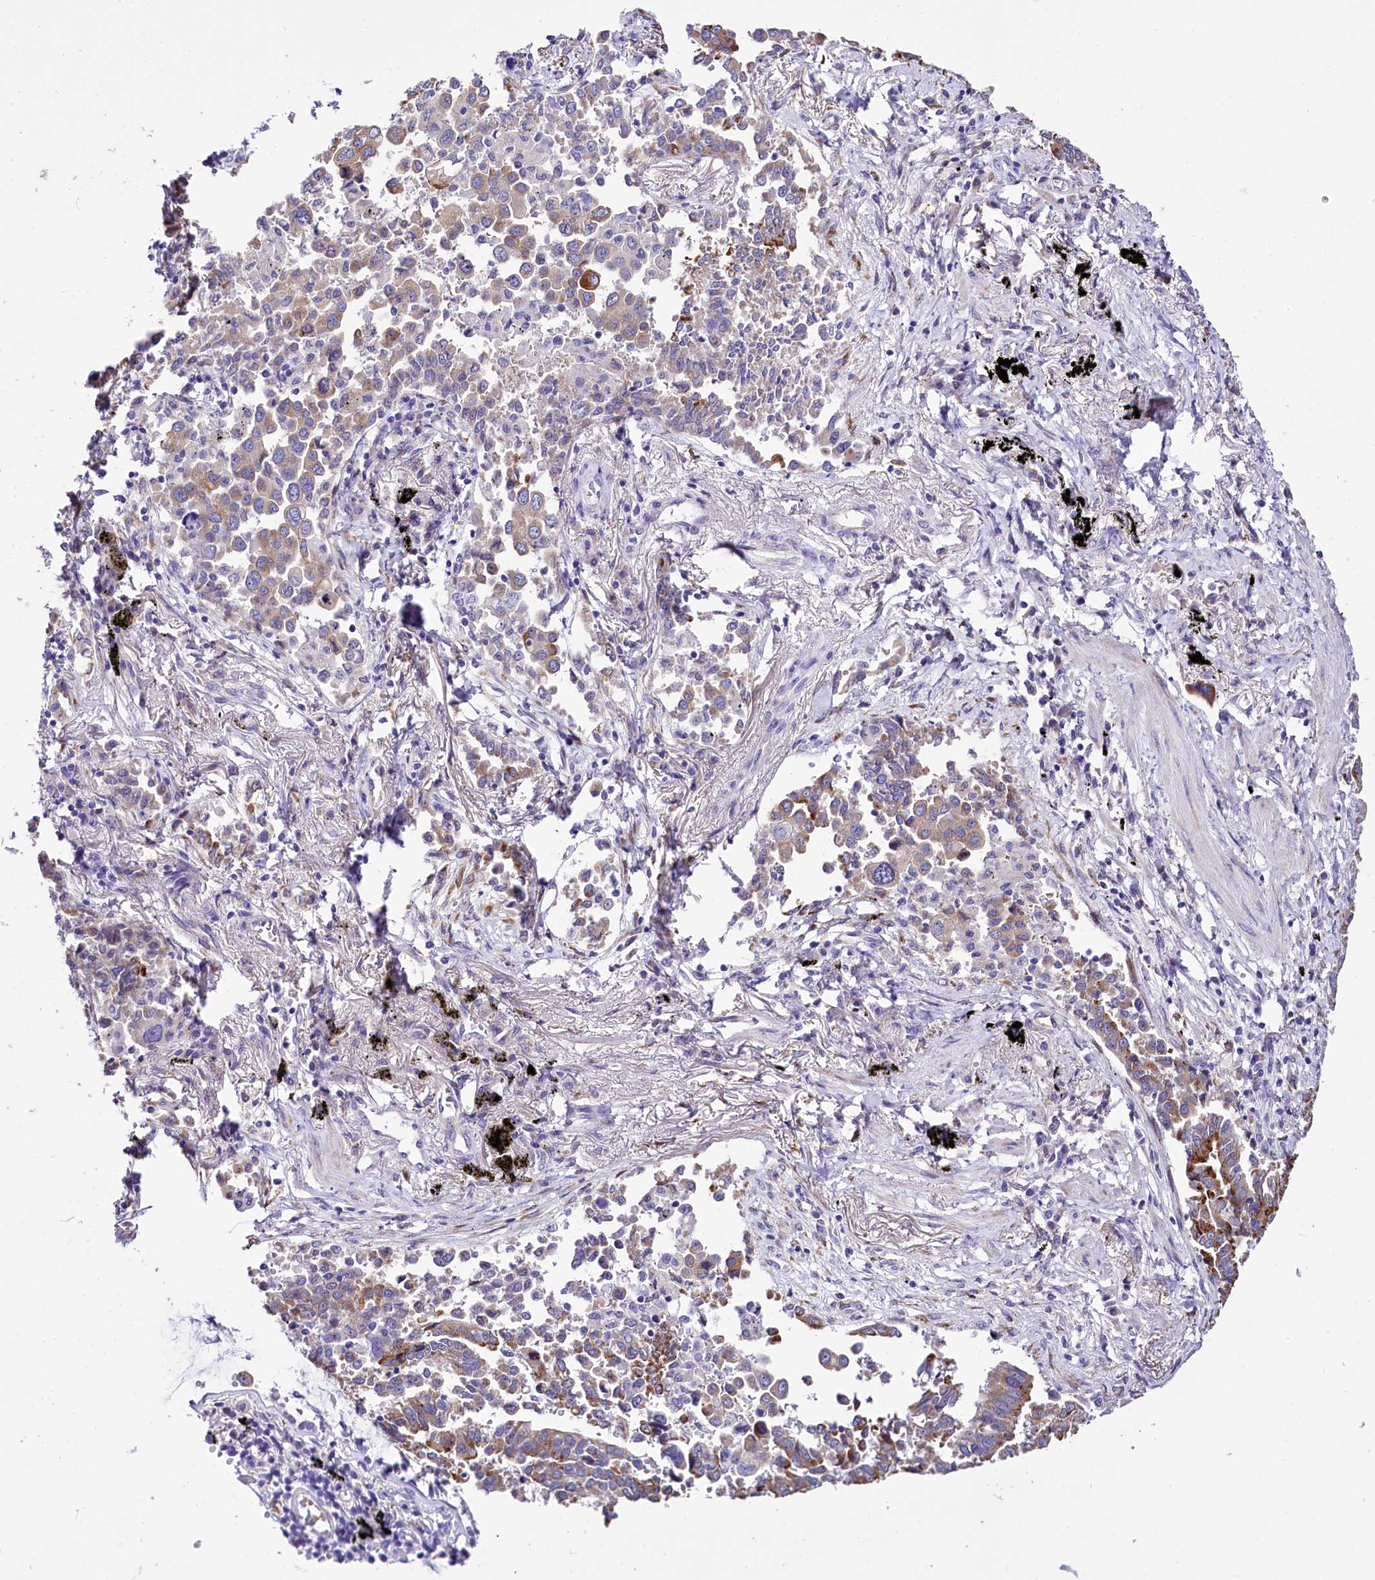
{"staining": {"intensity": "weak", "quantity": "25%-75%", "location": "cytoplasmic/membranous"}, "tissue": "lung cancer", "cell_type": "Tumor cells", "image_type": "cancer", "snomed": [{"axis": "morphology", "description": "Adenocarcinoma, NOS"}, {"axis": "topography", "description": "Lung"}], "caption": "Immunohistochemical staining of human lung cancer demonstrates low levels of weak cytoplasmic/membranous protein staining in about 25%-75% of tumor cells.", "gene": "A2ML1", "patient": {"sex": "male", "age": 67}}